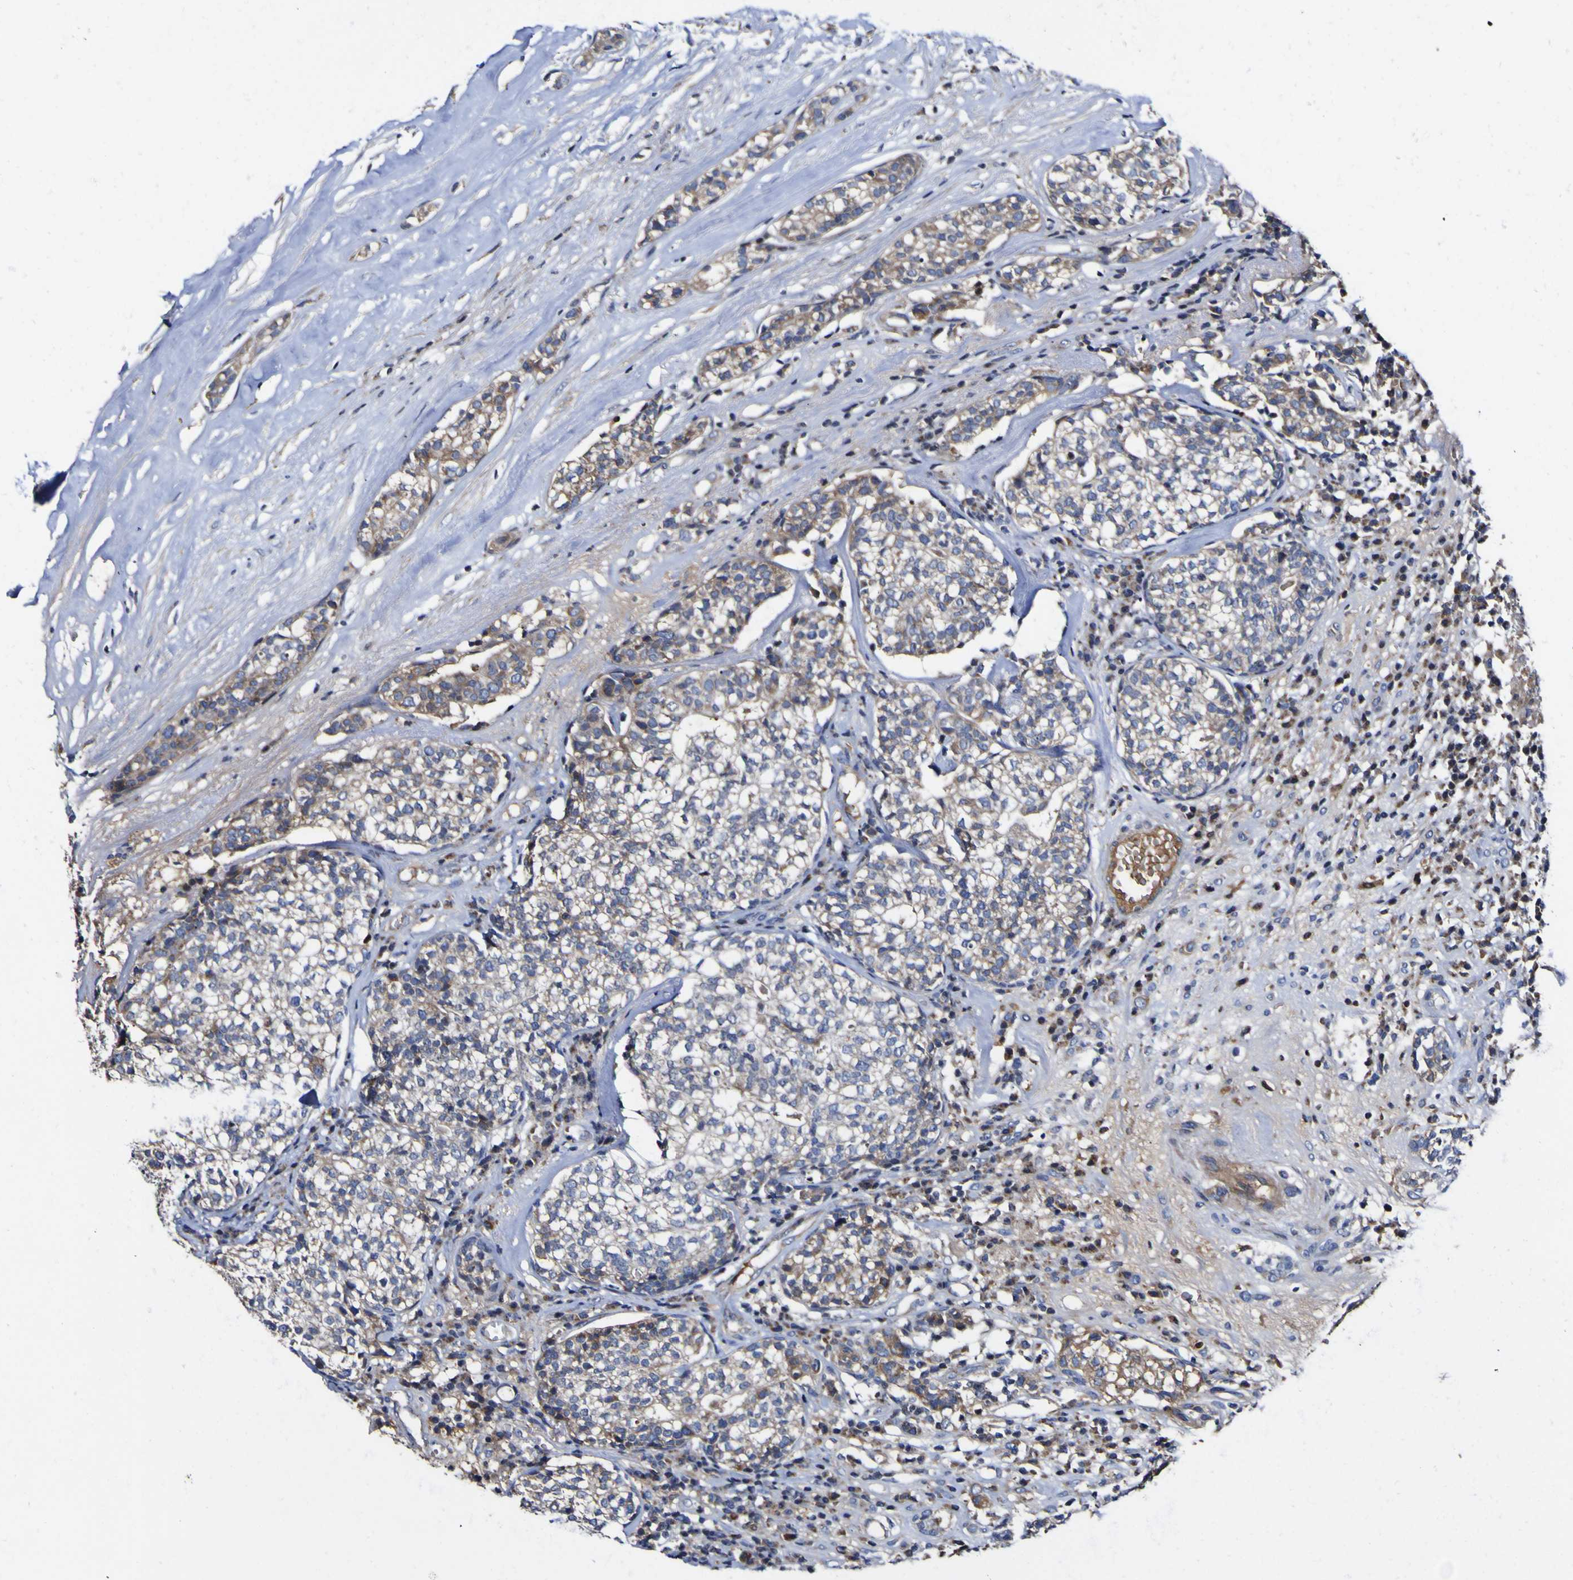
{"staining": {"intensity": "moderate", "quantity": "25%-75%", "location": "cytoplasmic/membranous"}, "tissue": "head and neck cancer", "cell_type": "Tumor cells", "image_type": "cancer", "snomed": [{"axis": "morphology", "description": "Adenocarcinoma, NOS"}, {"axis": "topography", "description": "Salivary gland"}, {"axis": "topography", "description": "Head-Neck"}], "caption": "High-power microscopy captured an immunohistochemistry (IHC) micrograph of adenocarcinoma (head and neck), revealing moderate cytoplasmic/membranous staining in about 25%-75% of tumor cells.", "gene": "CCDC90B", "patient": {"sex": "female", "age": 65}}